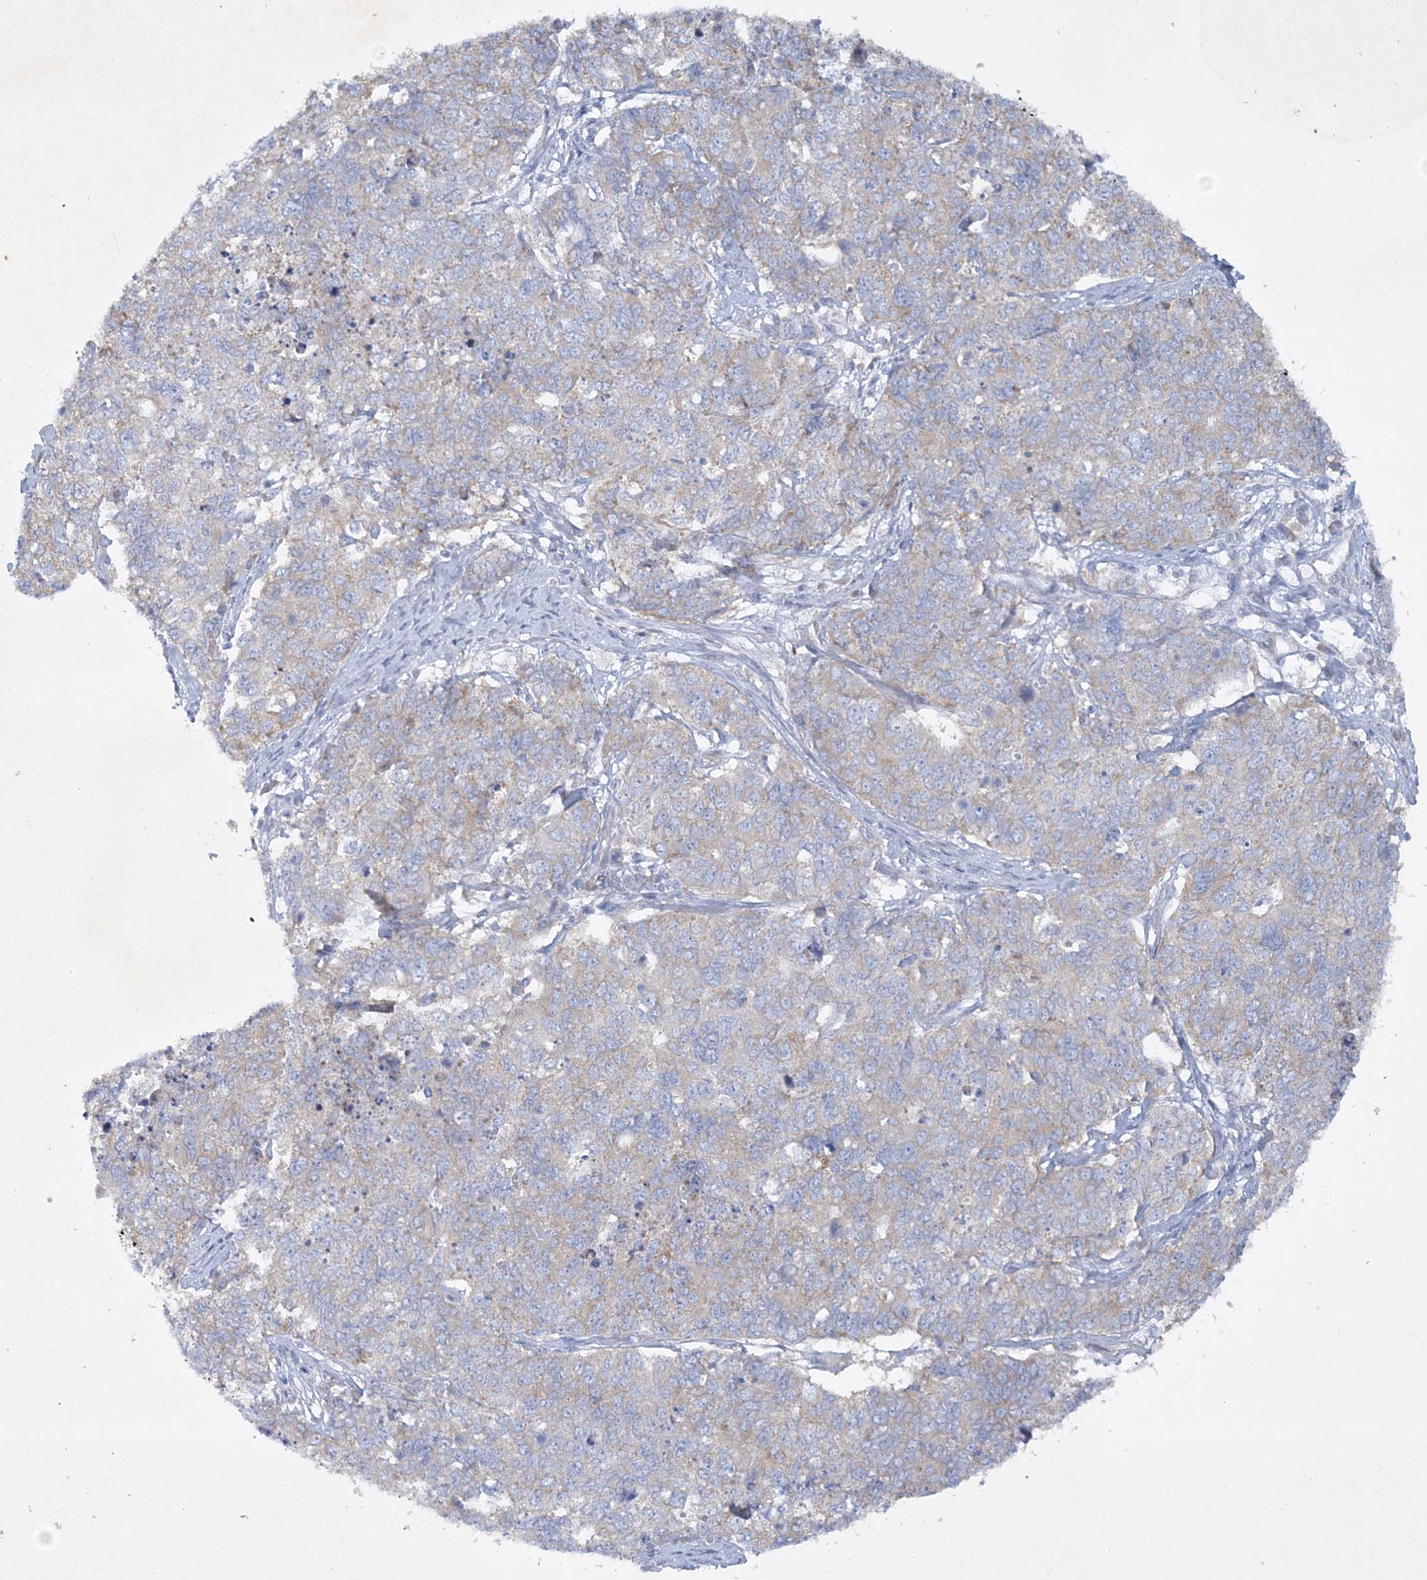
{"staining": {"intensity": "weak", "quantity": "<25%", "location": "cytoplasmic/membranous"}, "tissue": "cervical cancer", "cell_type": "Tumor cells", "image_type": "cancer", "snomed": [{"axis": "morphology", "description": "Squamous cell carcinoma, NOS"}, {"axis": "topography", "description": "Cervix"}], "caption": "The IHC histopathology image has no significant positivity in tumor cells of cervical squamous cell carcinoma tissue.", "gene": "FARSB", "patient": {"sex": "female", "age": 63}}